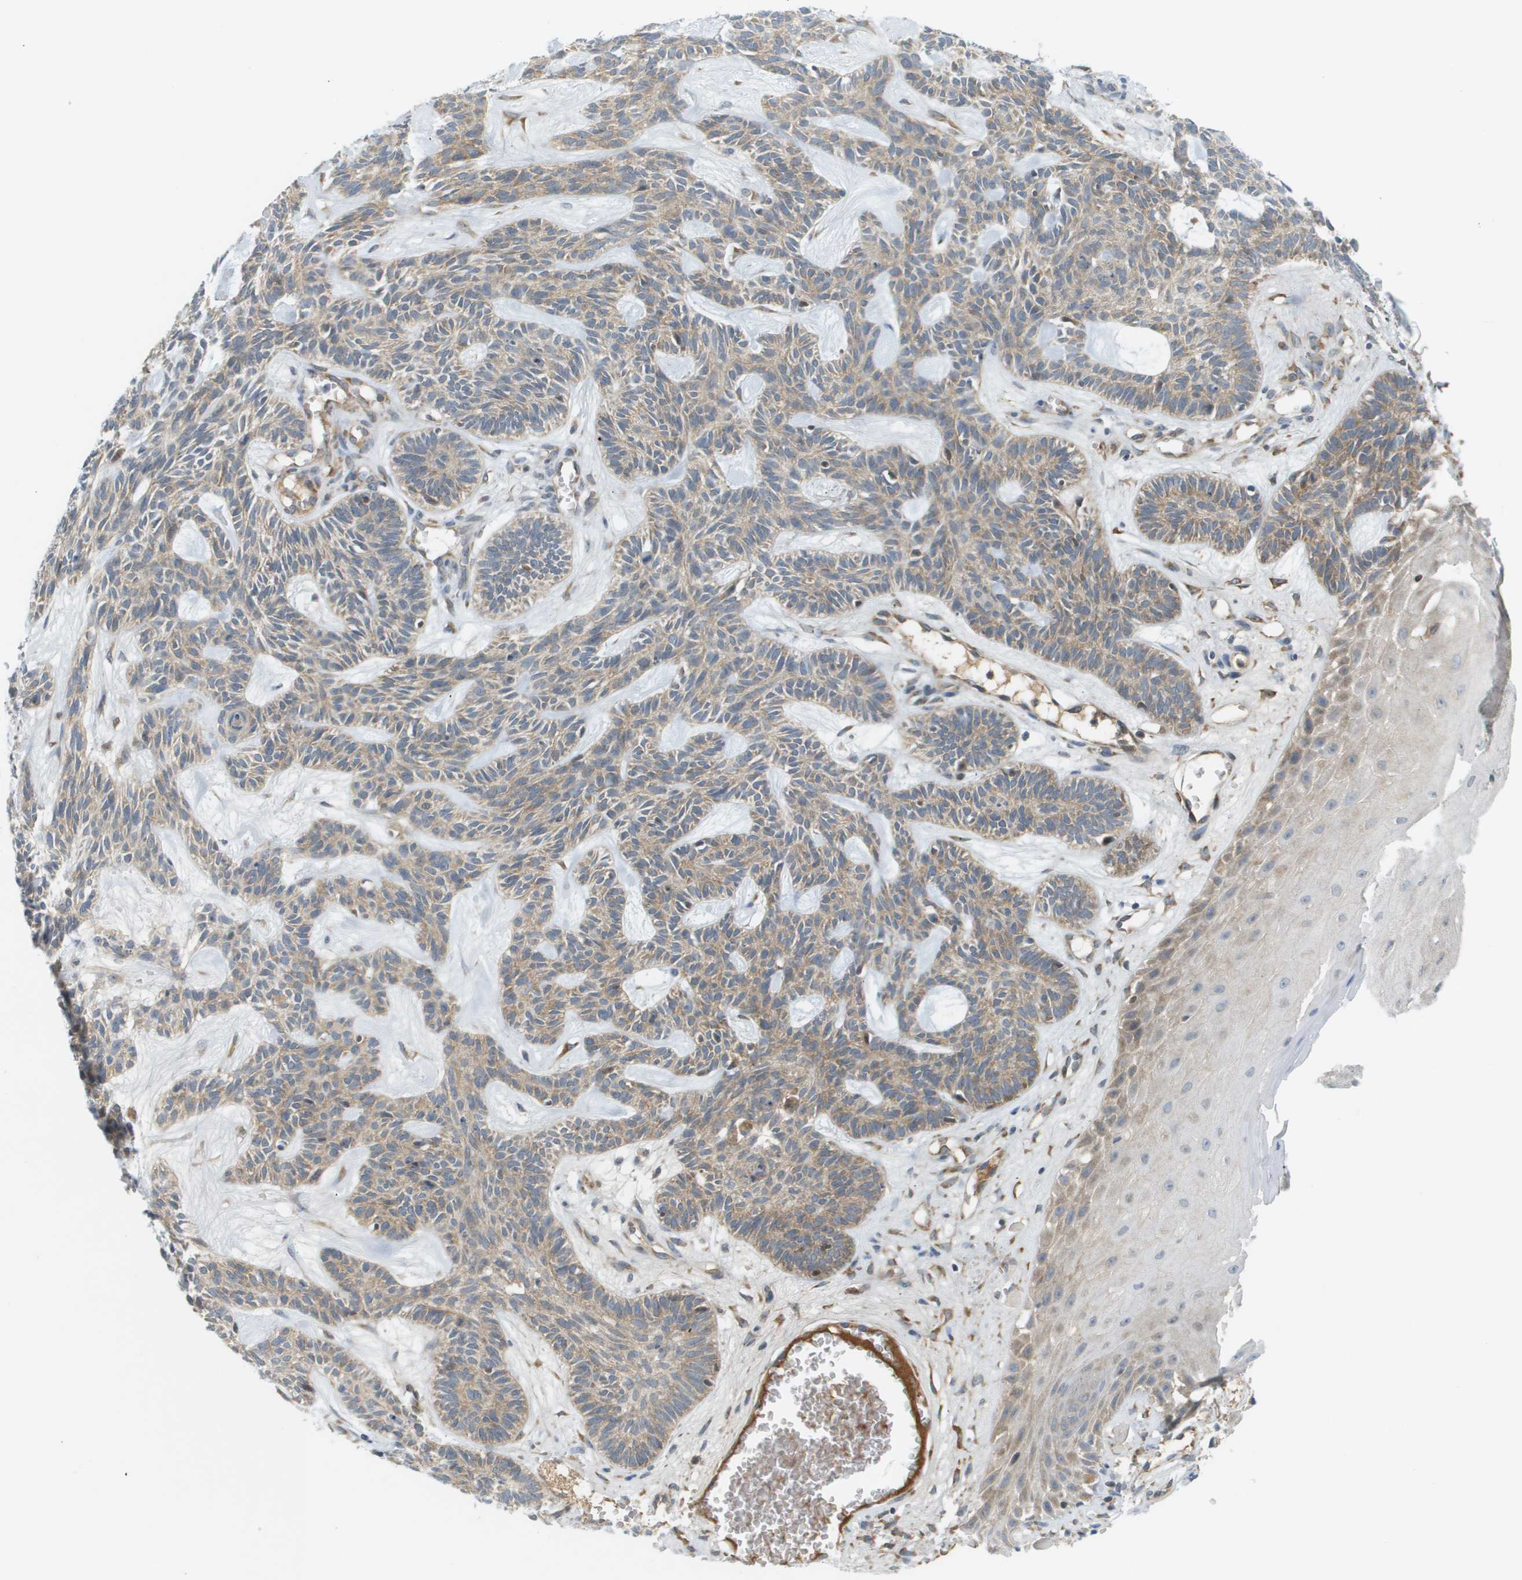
{"staining": {"intensity": "weak", "quantity": ">75%", "location": "cytoplasmic/membranous"}, "tissue": "skin cancer", "cell_type": "Tumor cells", "image_type": "cancer", "snomed": [{"axis": "morphology", "description": "Basal cell carcinoma"}, {"axis": "topography", "description": "Skin"}], "caption": "Immunohistochemical staining of basal cell carcinoma (skin) exhibits low levels of weak cytoplasmic/membranous staining in about >75% of tumor cells. (brown staining indicates protein expression, while blue staining denotes nuclei).", "gene": "PROC", "patient": {"sex": "male", "age": 67}}